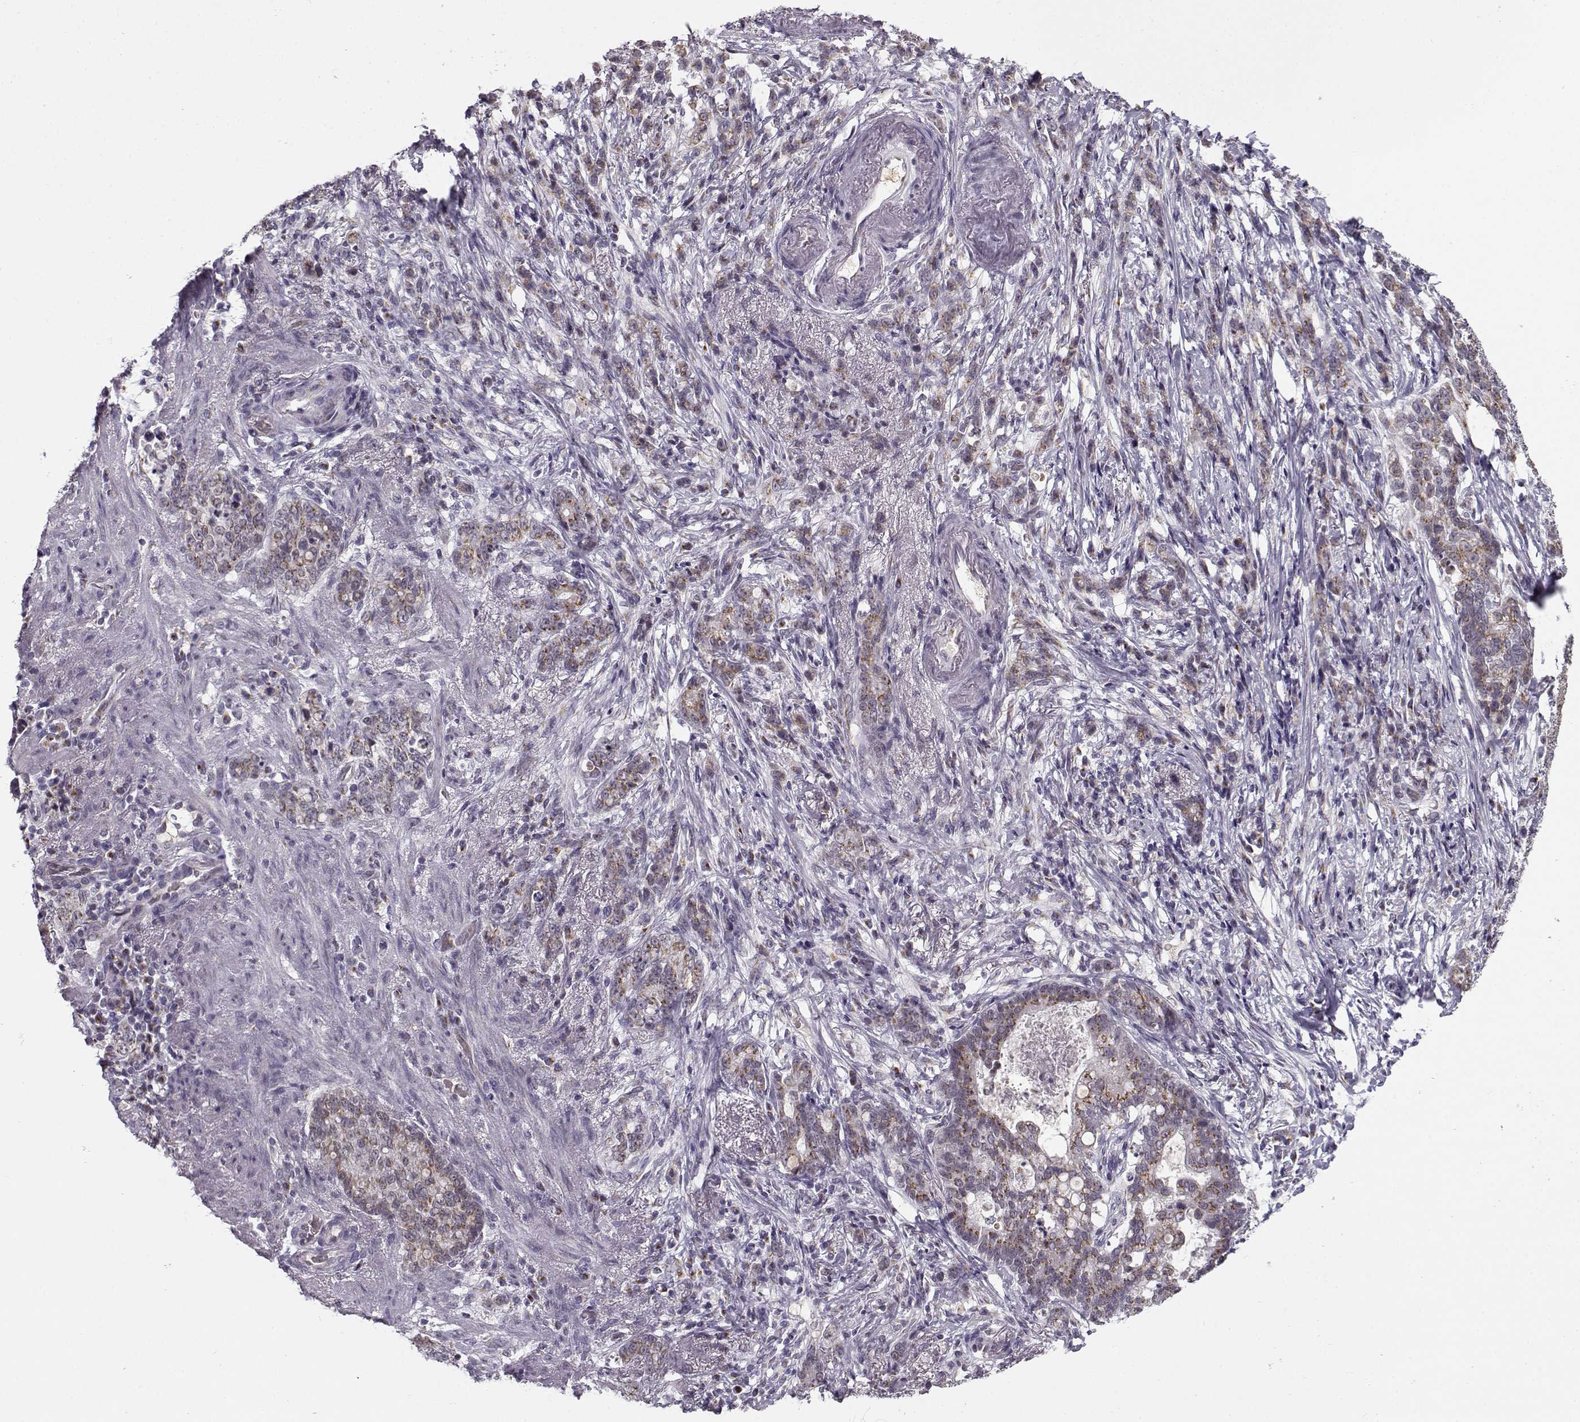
{"staining": {"intensity": "moderate", "quantity": ">75%", "location": "cytoplasmic/membranous"}, "tissue": "stomach cancer", "cell_type": "Tumor cells", "image_type": "cancer", "snomed": [{"axis": "morphology", "description": "Adenocarcinoma, NOS"}, {"axis": "topography", "description": "Stomach, lower"}], "caption": "Protein analysis of adenocarcinoma (stomach) tissue shows moderate cytoplasmic/membranous positivity in about >75% of tumor cells. The protein of interest is stained brown, and the nuclei are stained in blue (DAB (3,3'-diaminobenzidine) IHC with brightfield microscopy, high magnification).", "gene": "SLC4A5", "patient": {"sex": "male", "age": 88}}